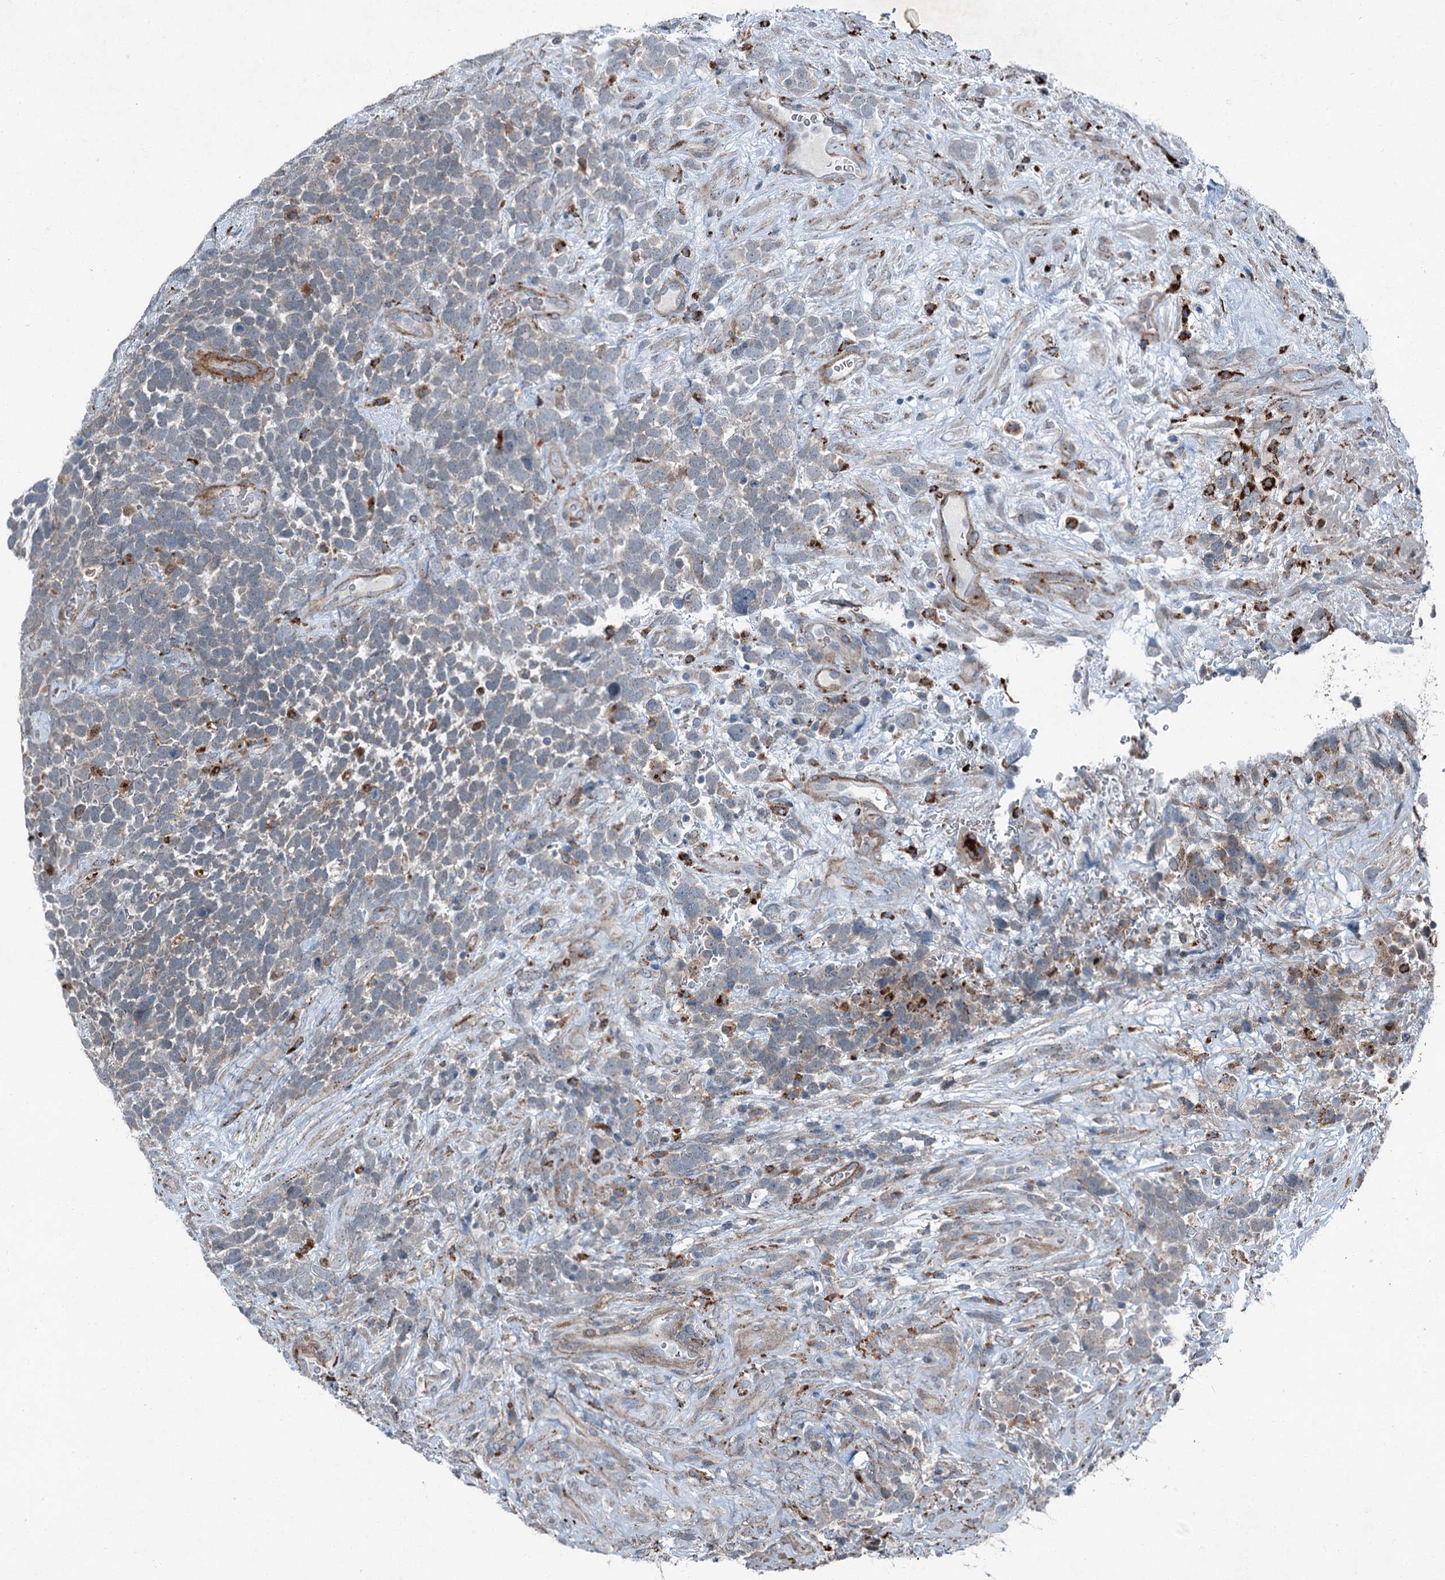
{"staining": {"intensity": "weak", "quantity": "<25%", "location": "cytoplasmic/membranous"}, "tissue": "urothelial cancer", "cell_type": "Tumor cells", "image_type": "cancer", "snomed": [{"axis": "morphology", "description": "Urothelial carcinoma, High grade"}, {"axis": "topography", "description": "Urinary bladder"}], "caption": "High-grade urothelial carcinoma was stained to show a protein in brown. There is no significant expression in tumor cells.", "gene": "AXL", "patient": {"sex": "female", "age": 82}}